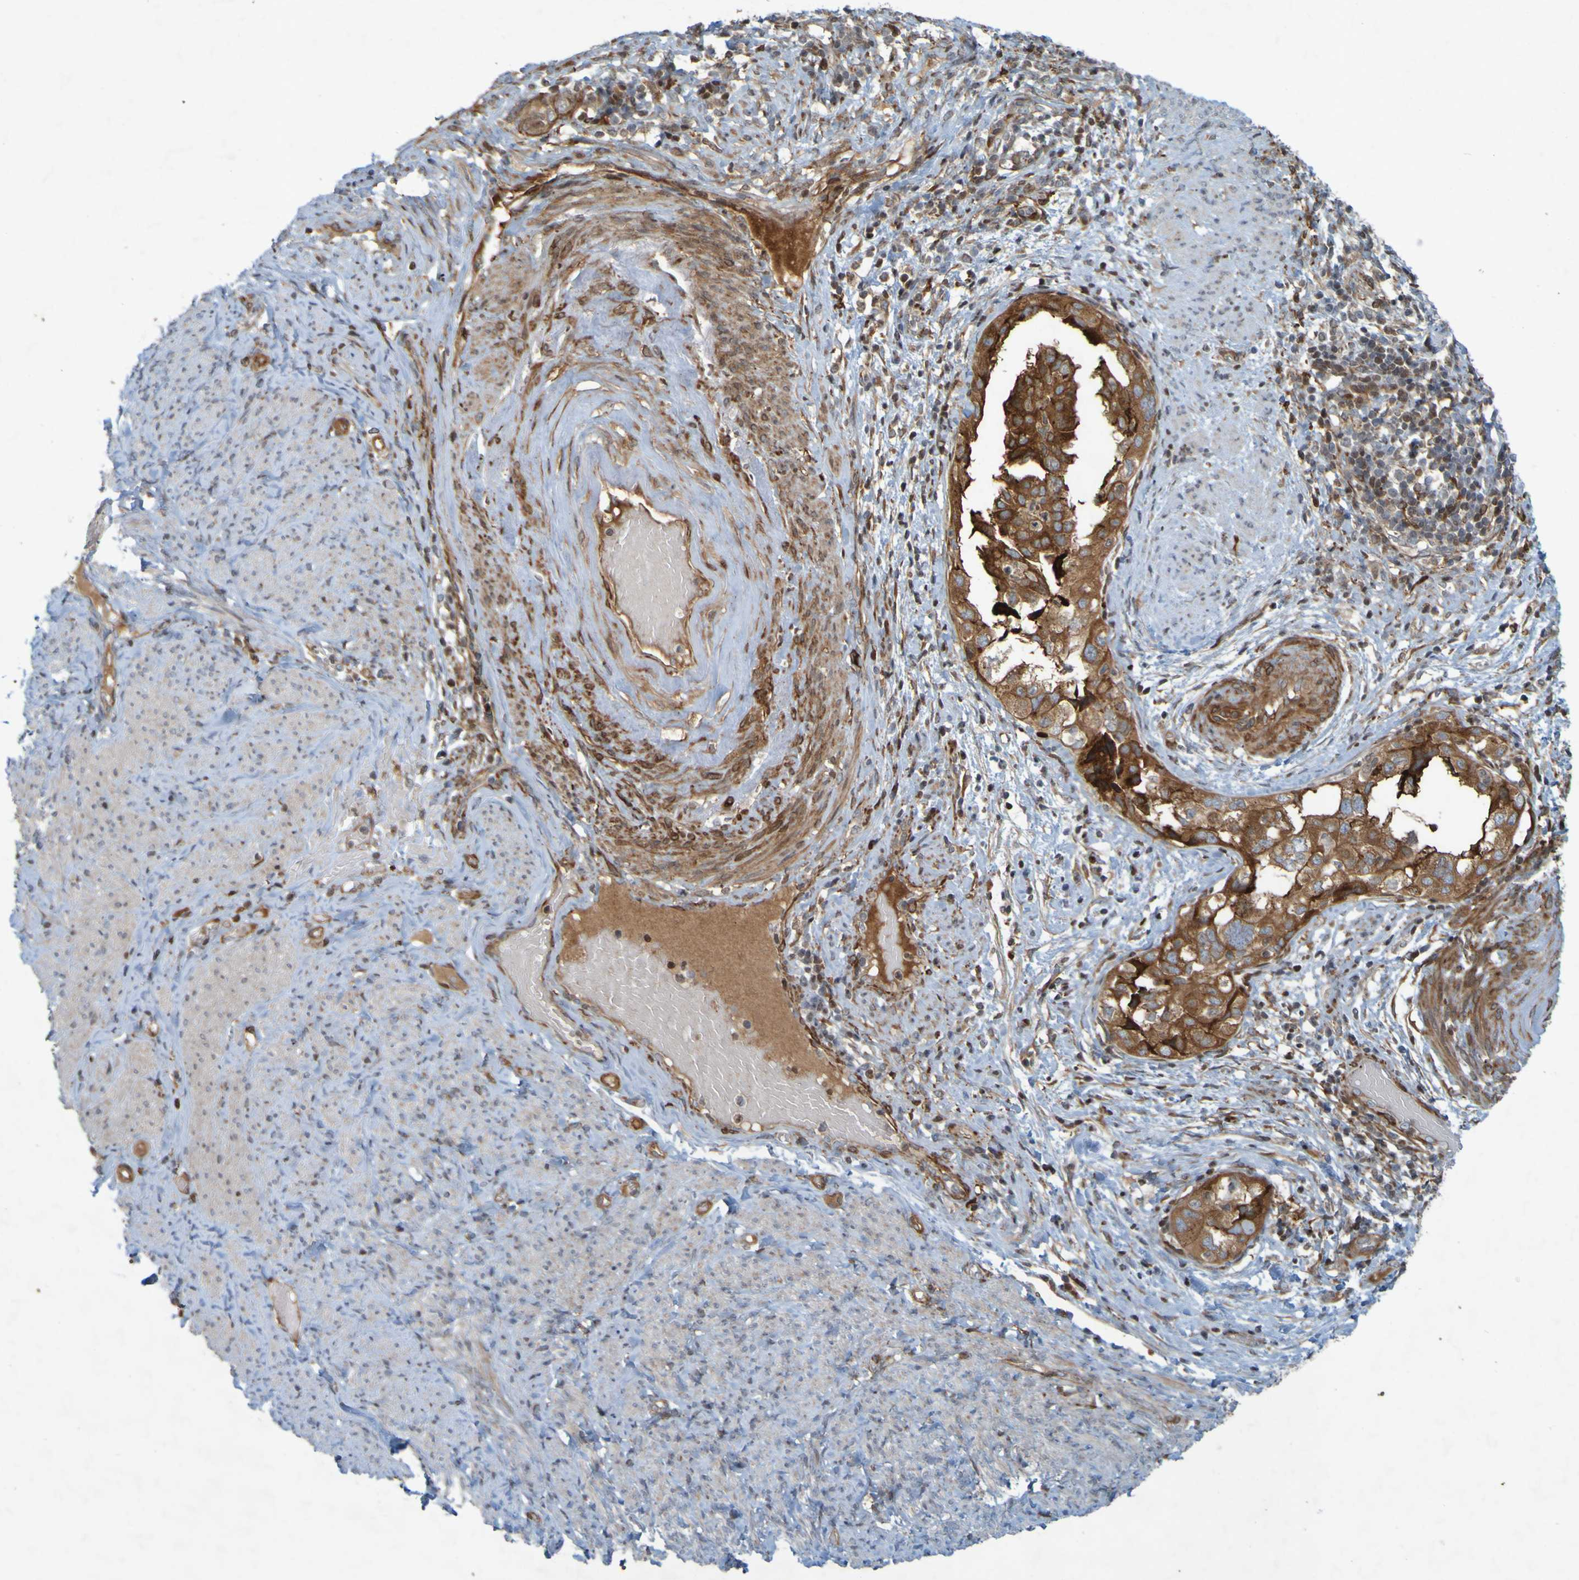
{"staining": {"intensity": "moderate", "quantity": ">75%", "location": "cytoplasmic/membranous"}, "tissue": "endometrial cancer", "cell_type": "Tumor cells", "image_type": "cancer", "snomed": [{"axis": "morphology", "description": "Adenocarcinoma, NOS"}, {"axis": "topography", "description": "Endometrium"}], "caption": "The photomicrograph demonstrates immunohistochemical staining of endometrial cancer. There is moderate cytoplasmic/membranous staining is appreciated in approximately >75% of tumor cells. Nuclei are stained in blue.", "gene": "GUCY1A1", "patient": {"sex": "female", "age": 85}}